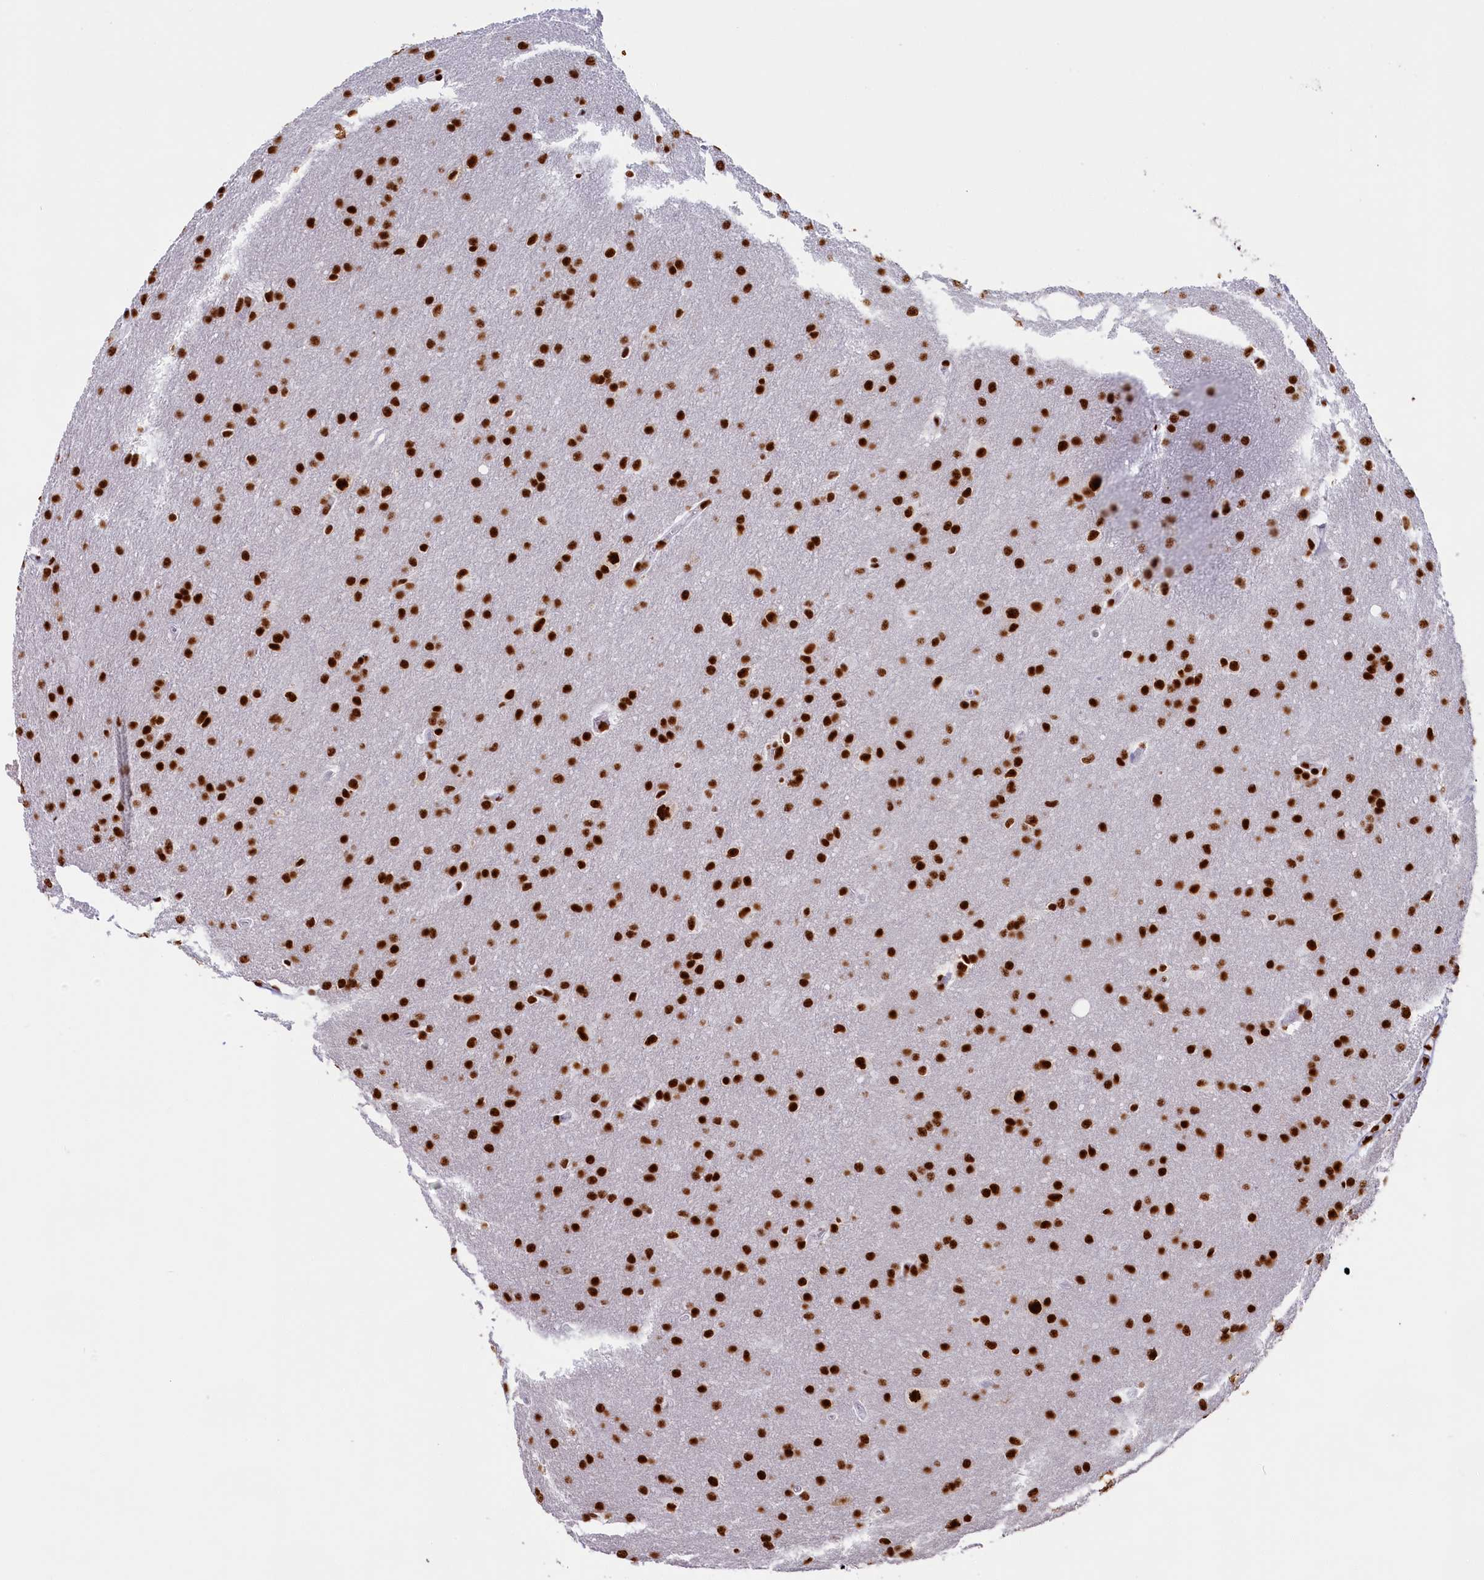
{"staining": {"intensity": "strong", "quantity": ">75%", "location": "nuclear"}, "tissue": "glioma", "cell_type": "Tumor cells", "image_type": "cancer", "snomed": [{"axis": "morphology", "description": "Glioma, malignant, Low grade"}, {"axis": "topography", "description": "Brain"}], "caption": "Tumor cells reveal high levels of strong nuclear staining in about >75% of cells in human glioma. (DAB (3,3'-diaminobenzidine) = brown stain, brightfield microscopy at high magnification).", "gene": "SNRNP70", "patient": {"sex": "female", "age": 32}}